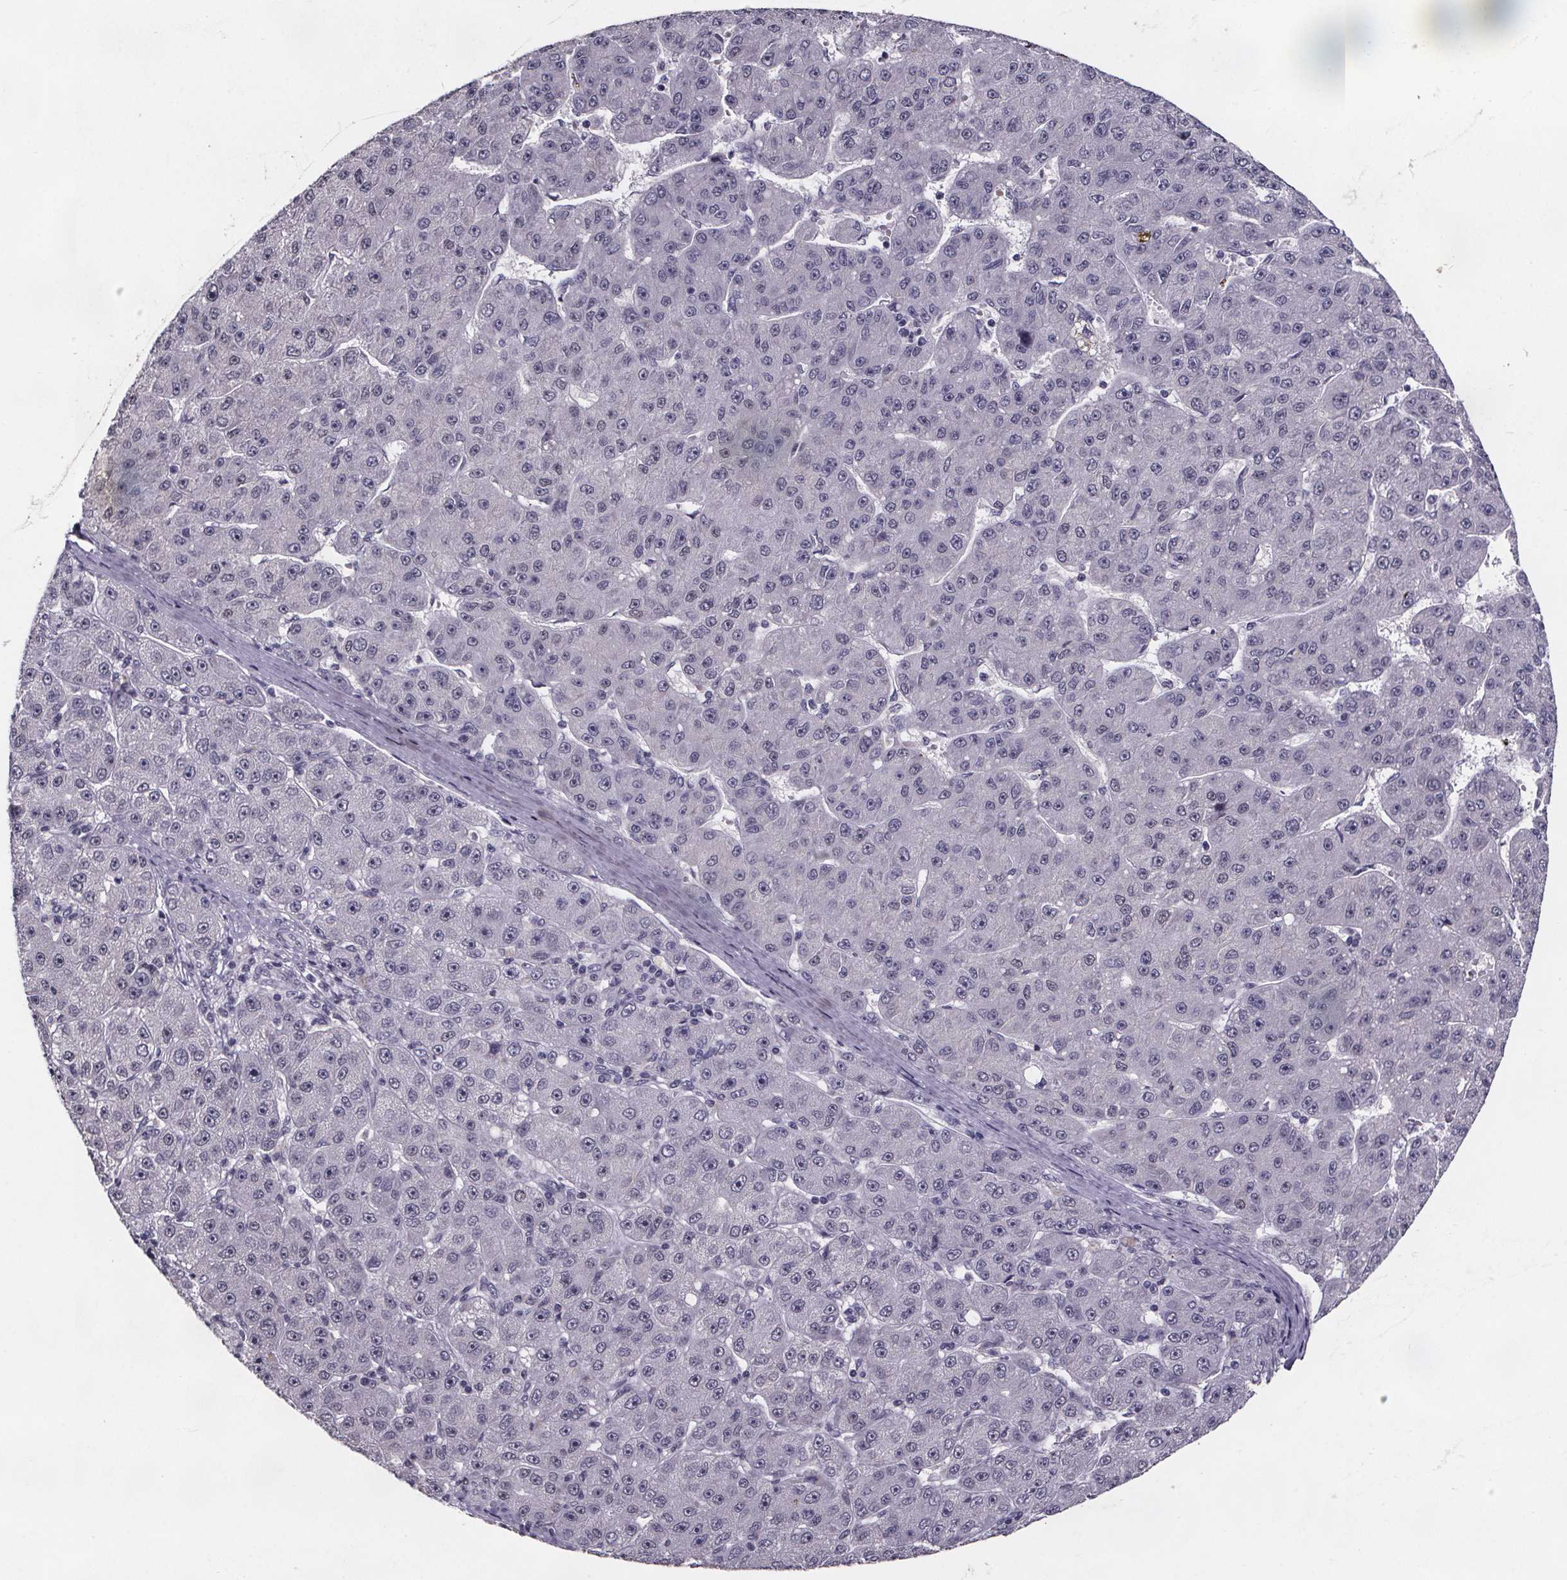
{"staining": {"intensity": "negative", "quantity": "none", "location": "none"}, "tissue": "liver cancer", "cell_type": "Tumor cells", "image_type": "cancer", "snomed": [{"axis": "morphology", "description": "Carcinoma, Hepatocellular, NOS"}, {"axis": "topography", "description": "Liver"}], "caption": "A micrograph of hepatocellular carcinoma (liver) stained for a protein exhibits no brown staining in tumor cells.", "gene": "AR", "patient": {"sex": "male", "age": 67}}